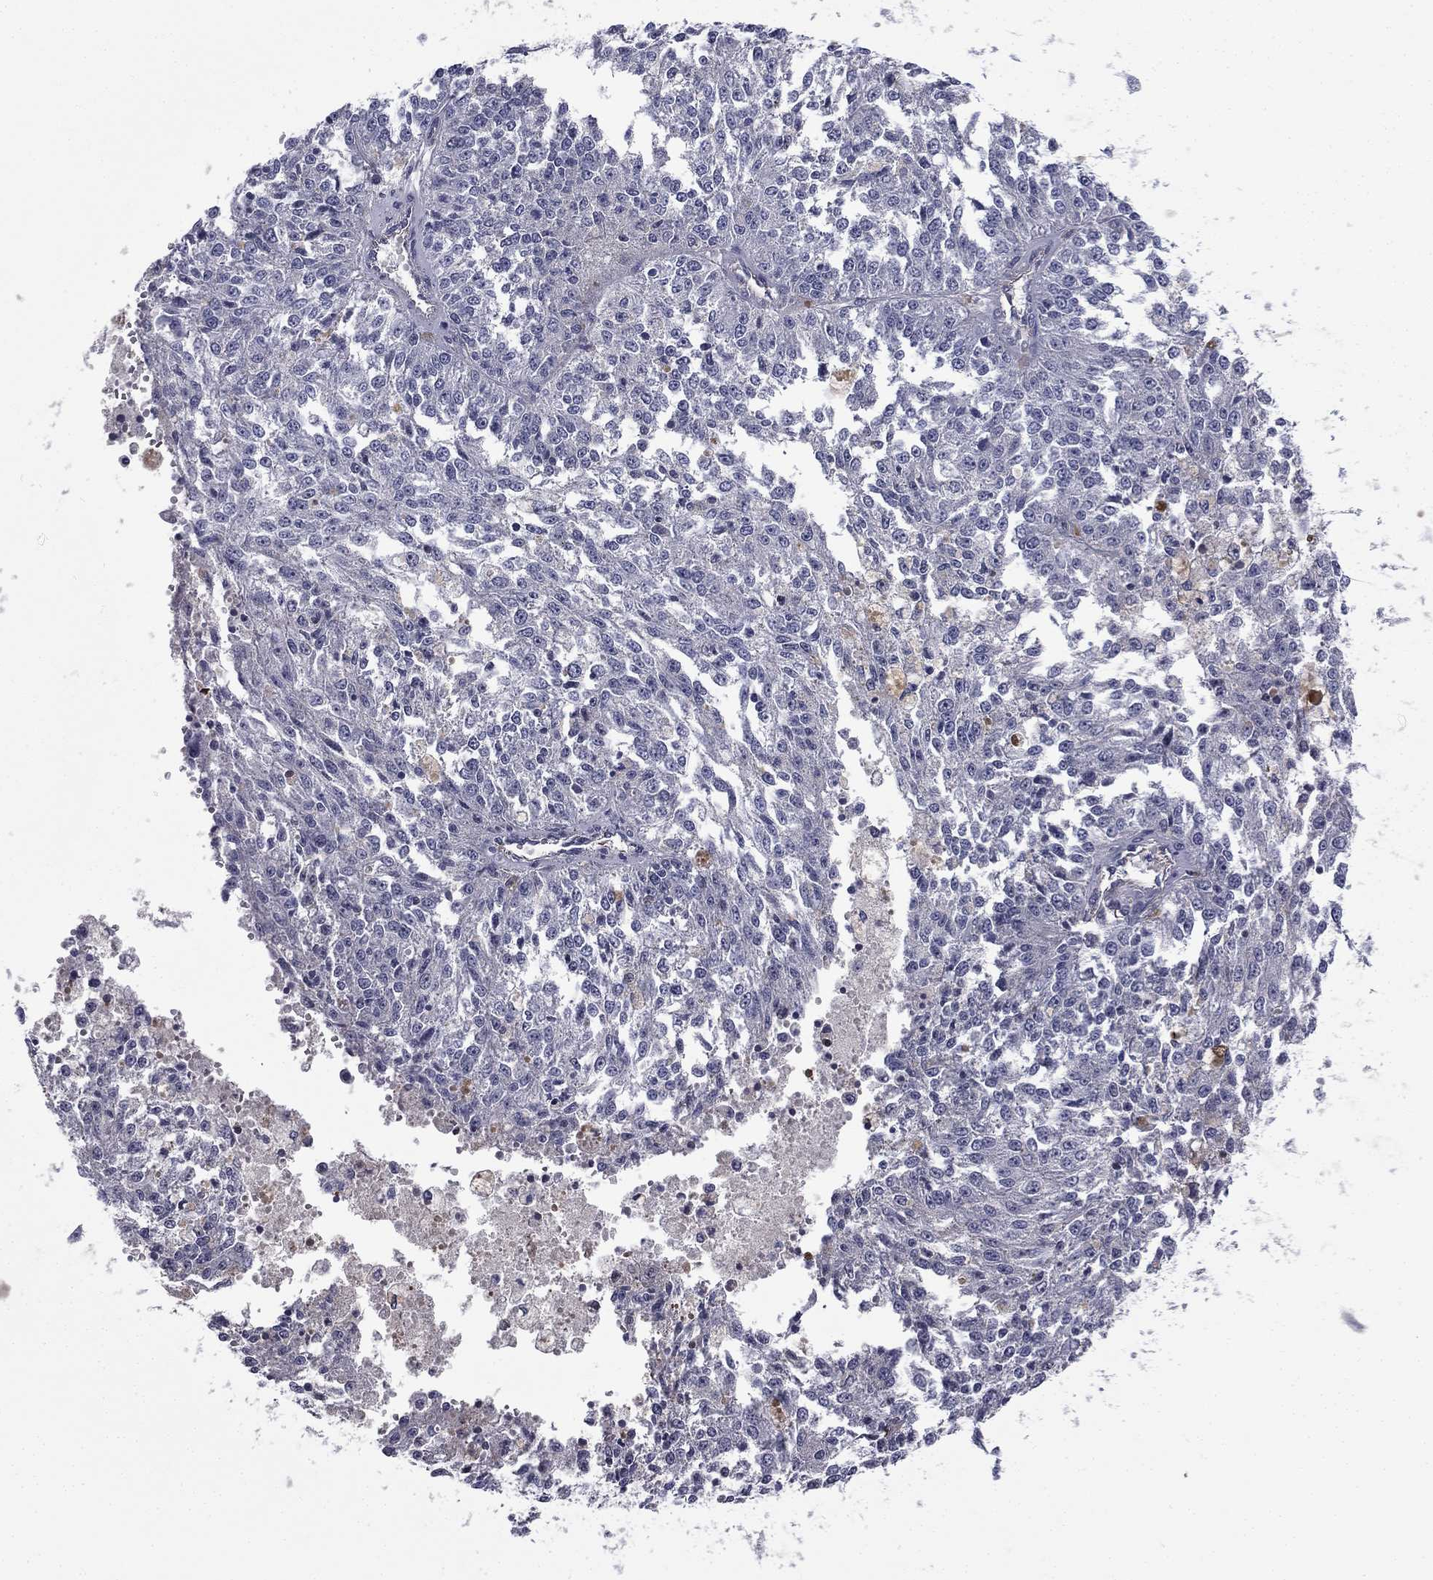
{"staining": {"intensity": "negative", "quantity": "none", "location": "none"}, "tissue": "melanoma", "cell_type": "Tumor cells", "image_type": "cancer", "snomed": [{"axis": "morphology", "description": "Malignant melanoma, Metastatic site"}, {"axis": "topography", "description": "Lymph node"}], "caption": "The histopathology image reveals no staining of tumor cells in malignant melanoma (metastatic site).", "gene": "SCUBE1", "patient": {"sex": "female", "age": 64}}